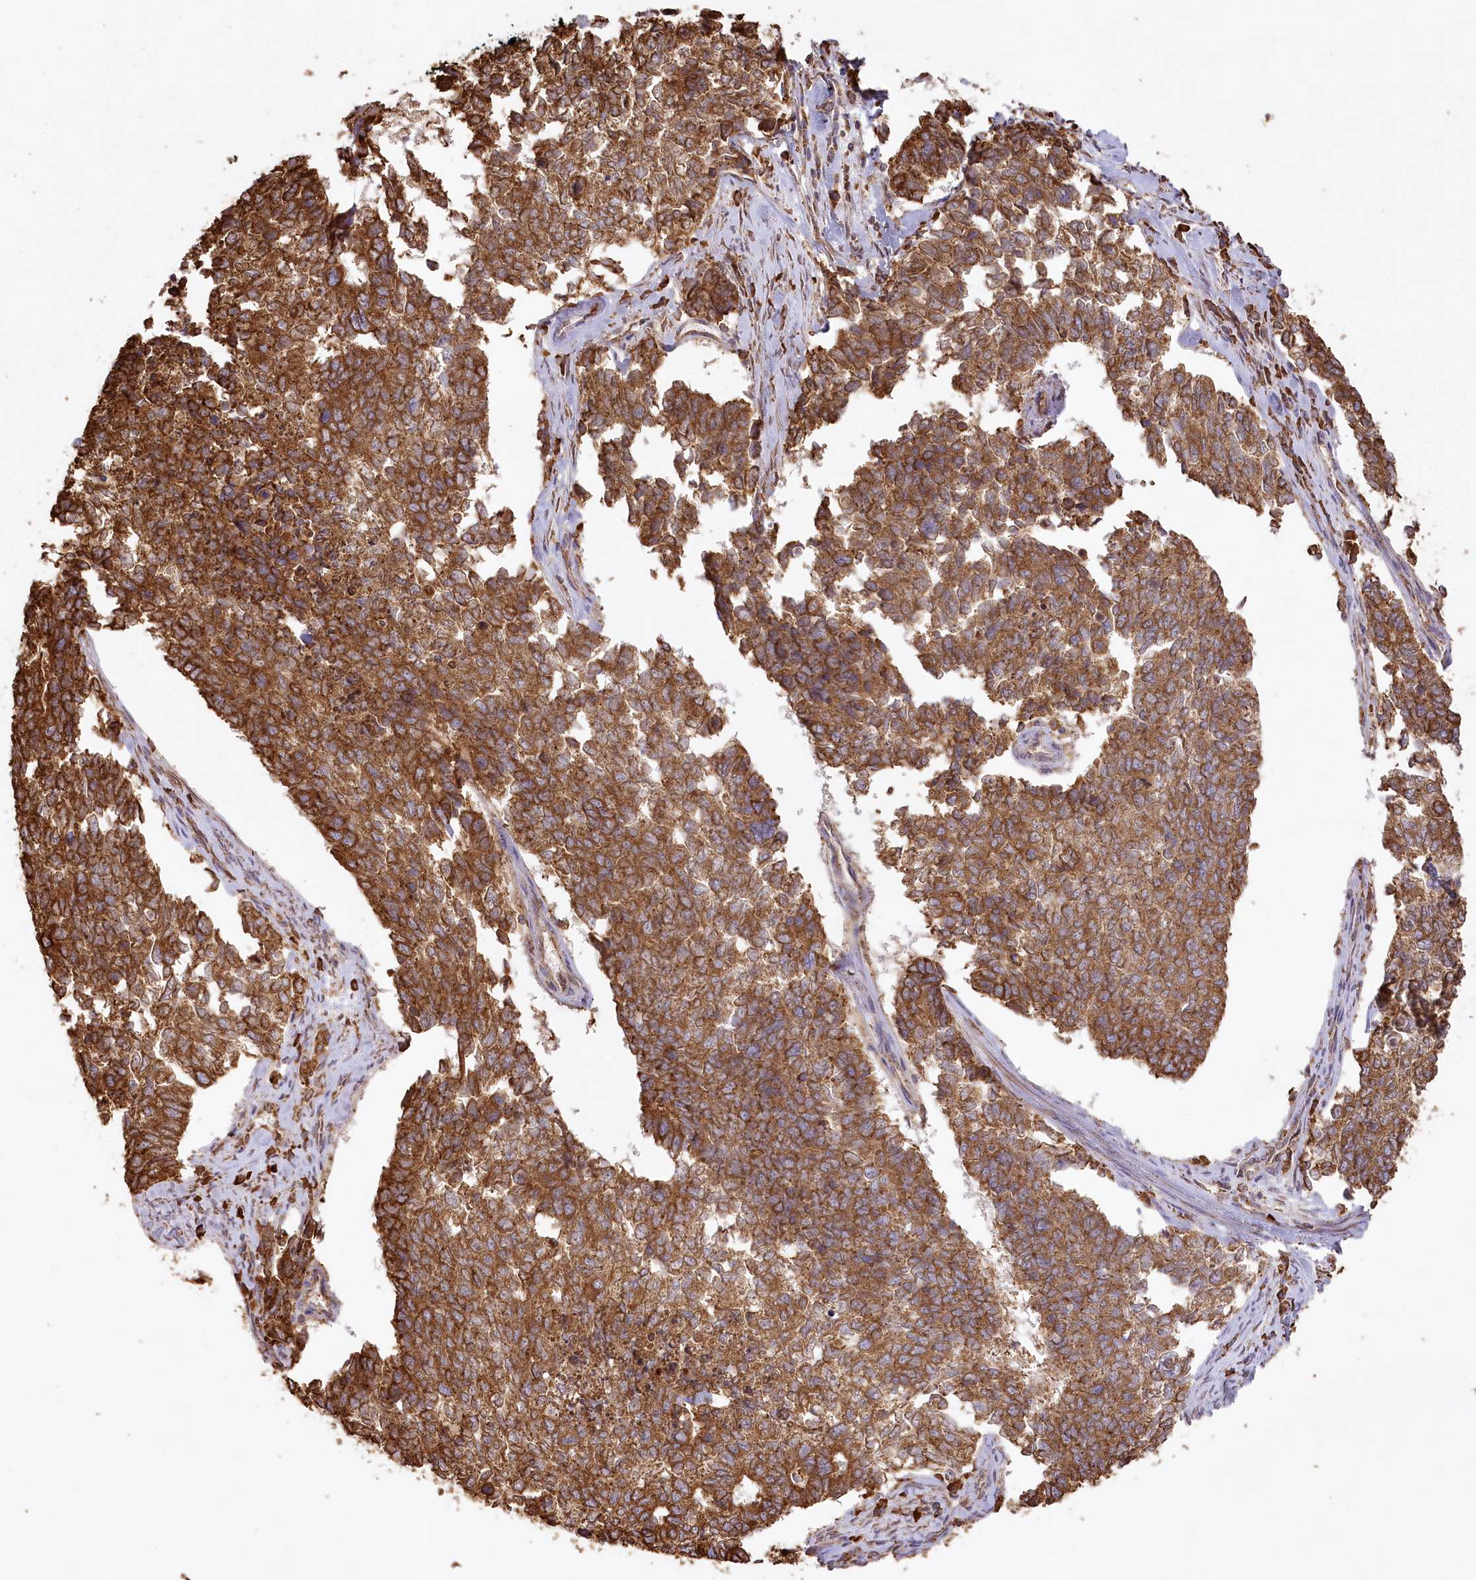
{"staining": {"intensity": "strong", "quantity": ">75%", "location": "cytoplasmic/membranous"}, "tissue": "cervical cancer", "cell_type": "Tumor cells", "image_type": "cancer", "snomed": [{"axis": "morphology", "description": "Squamous cell carcinoma, NOS"}, {"axis": "topography", "description": "Cervix"}], "caption": "Cervical squamous cell carcinoma stained with immunohistochemistry displays strong cytoplasmic/membranous staining in approximately >75% of tumor cells.", "gene": "ACAP2", "patient": {"sex": "female", "age": 63}}